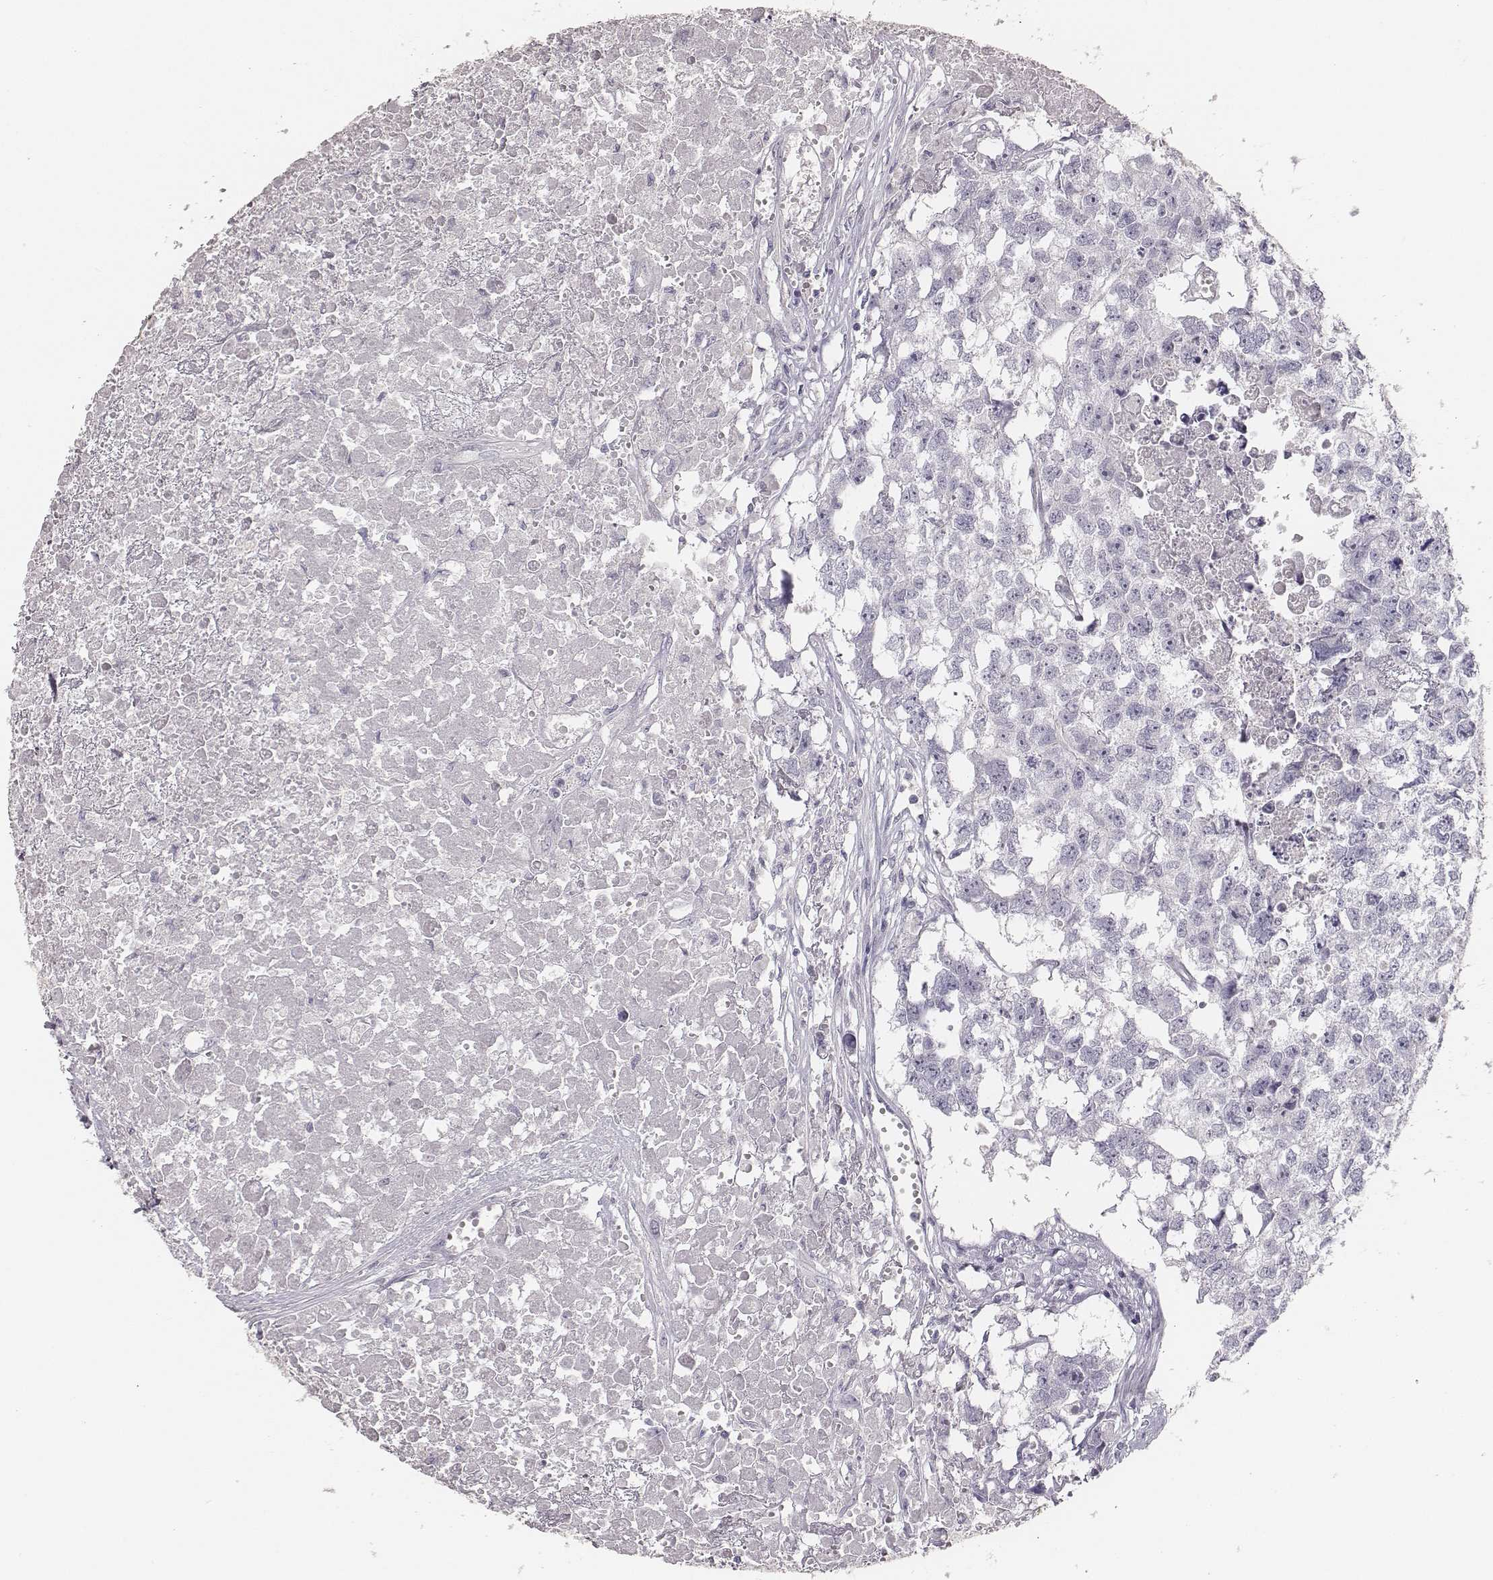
{"staining": {"intensity": "negative", "quantity": "none", "location": "none"}, "tissue": "testis cancer", "cell_type": "Tumor cells", "image_type": "cancer", "snomed": [{"axis": "morphology", "description": "Carcinoma, Embryonal, NOS"}, {"axis": "morphology", "description": "Teratoma, malignant, NOS"}, {"axis": "topography", "description": "Testis"}], "caption": "Immunohistochemical staining of human testis cancer (embryonal carcinoma) reveals no significant expression in tumor cells.", "gene": "MYH6", "patient": {"sex": "male", "age": 44}}